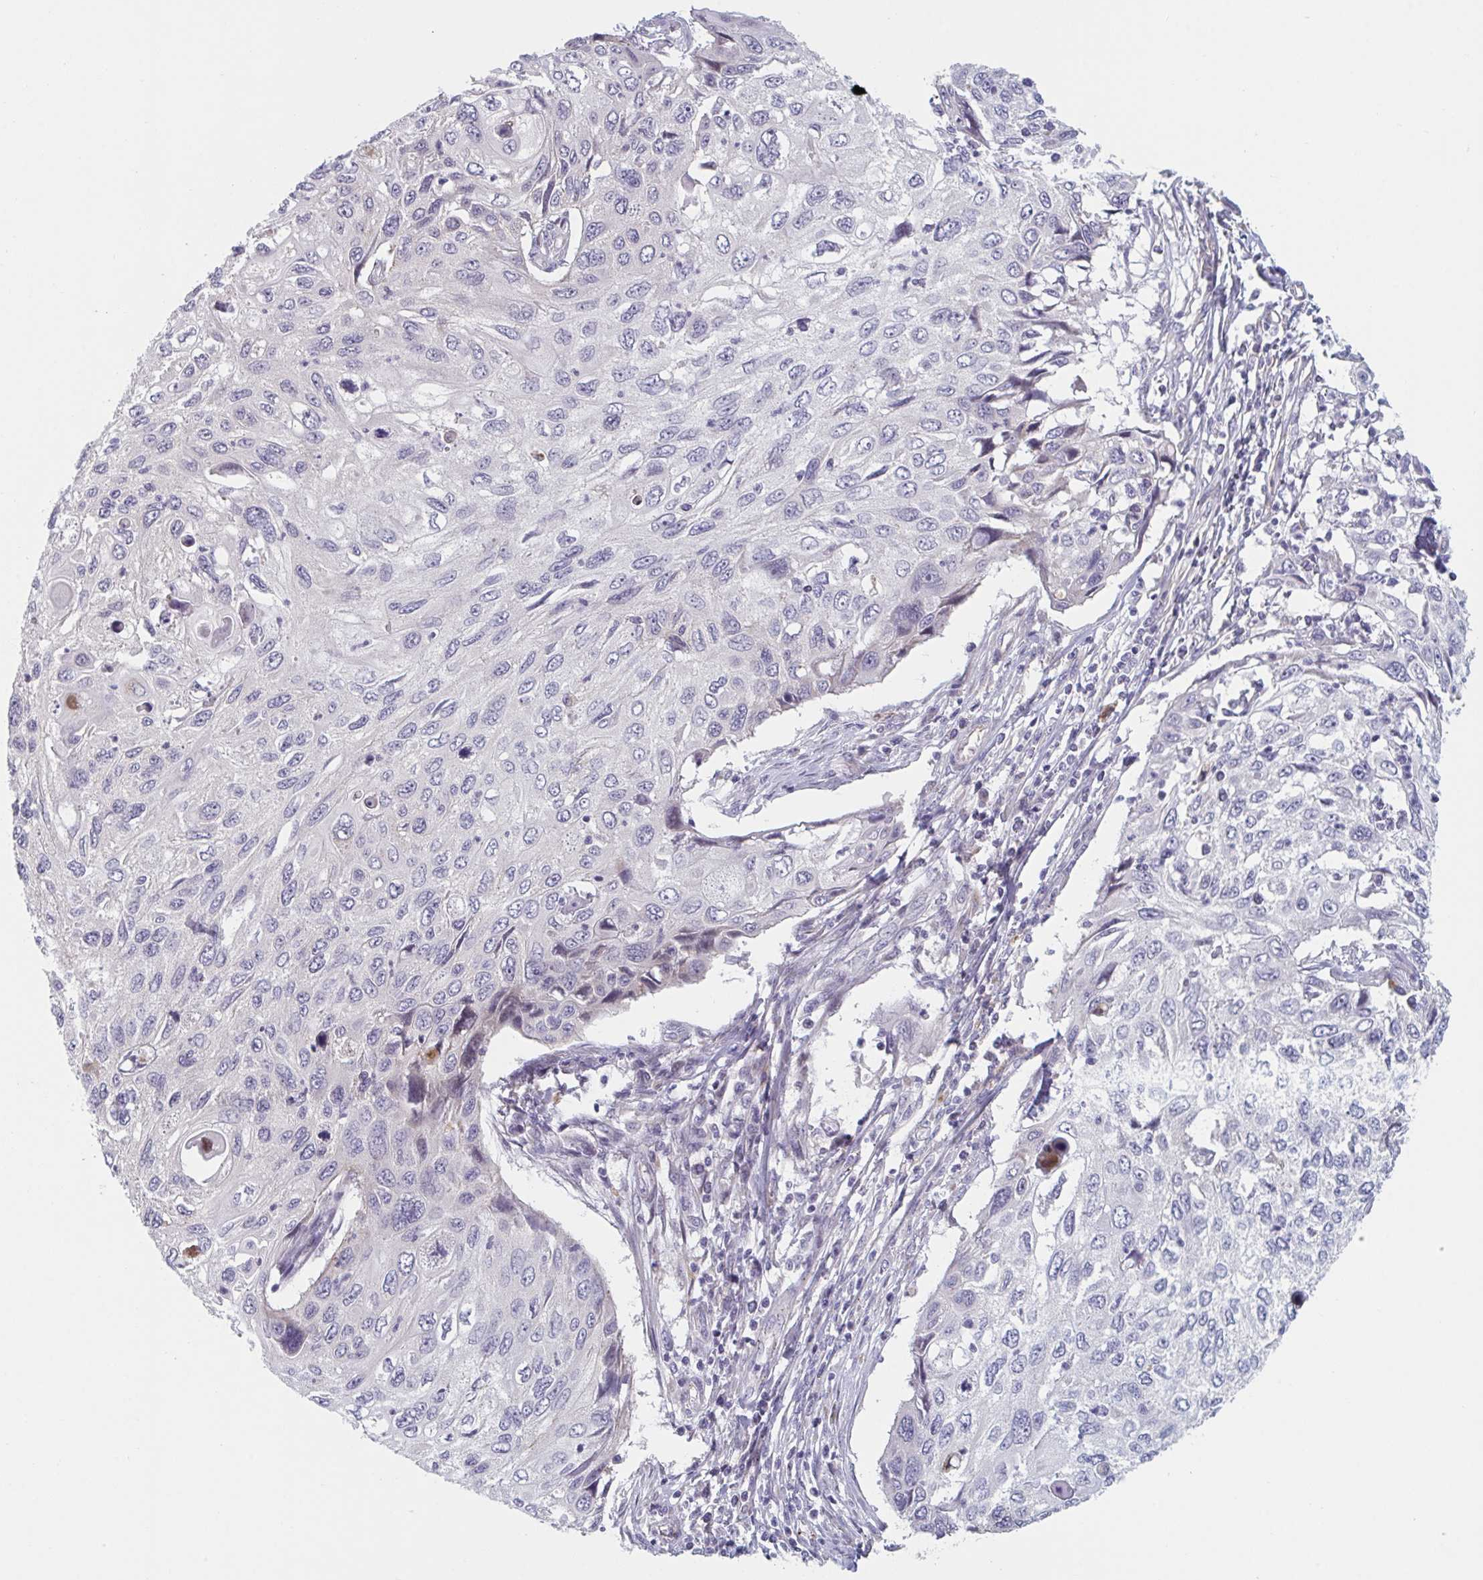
{"staining": {"intensity": "negative", "quantity": "none", "location": "none"}, "tissue": "cervical cancer", "cell_type": "Tumor cells", "image_type": "cancer", "snomed": [{"axis": "morphology", "description": "Squamous cell carcinoma, NOS"}, {"axis": "topography", "description": "Cervix"}], "caption": "Cervical squamous cell carcinoma was stained to show a protein in brown. There is no significant staining in tumor cells.", "gene": "TNFSF10", "patient": {"sex": "female", "age": 70}}